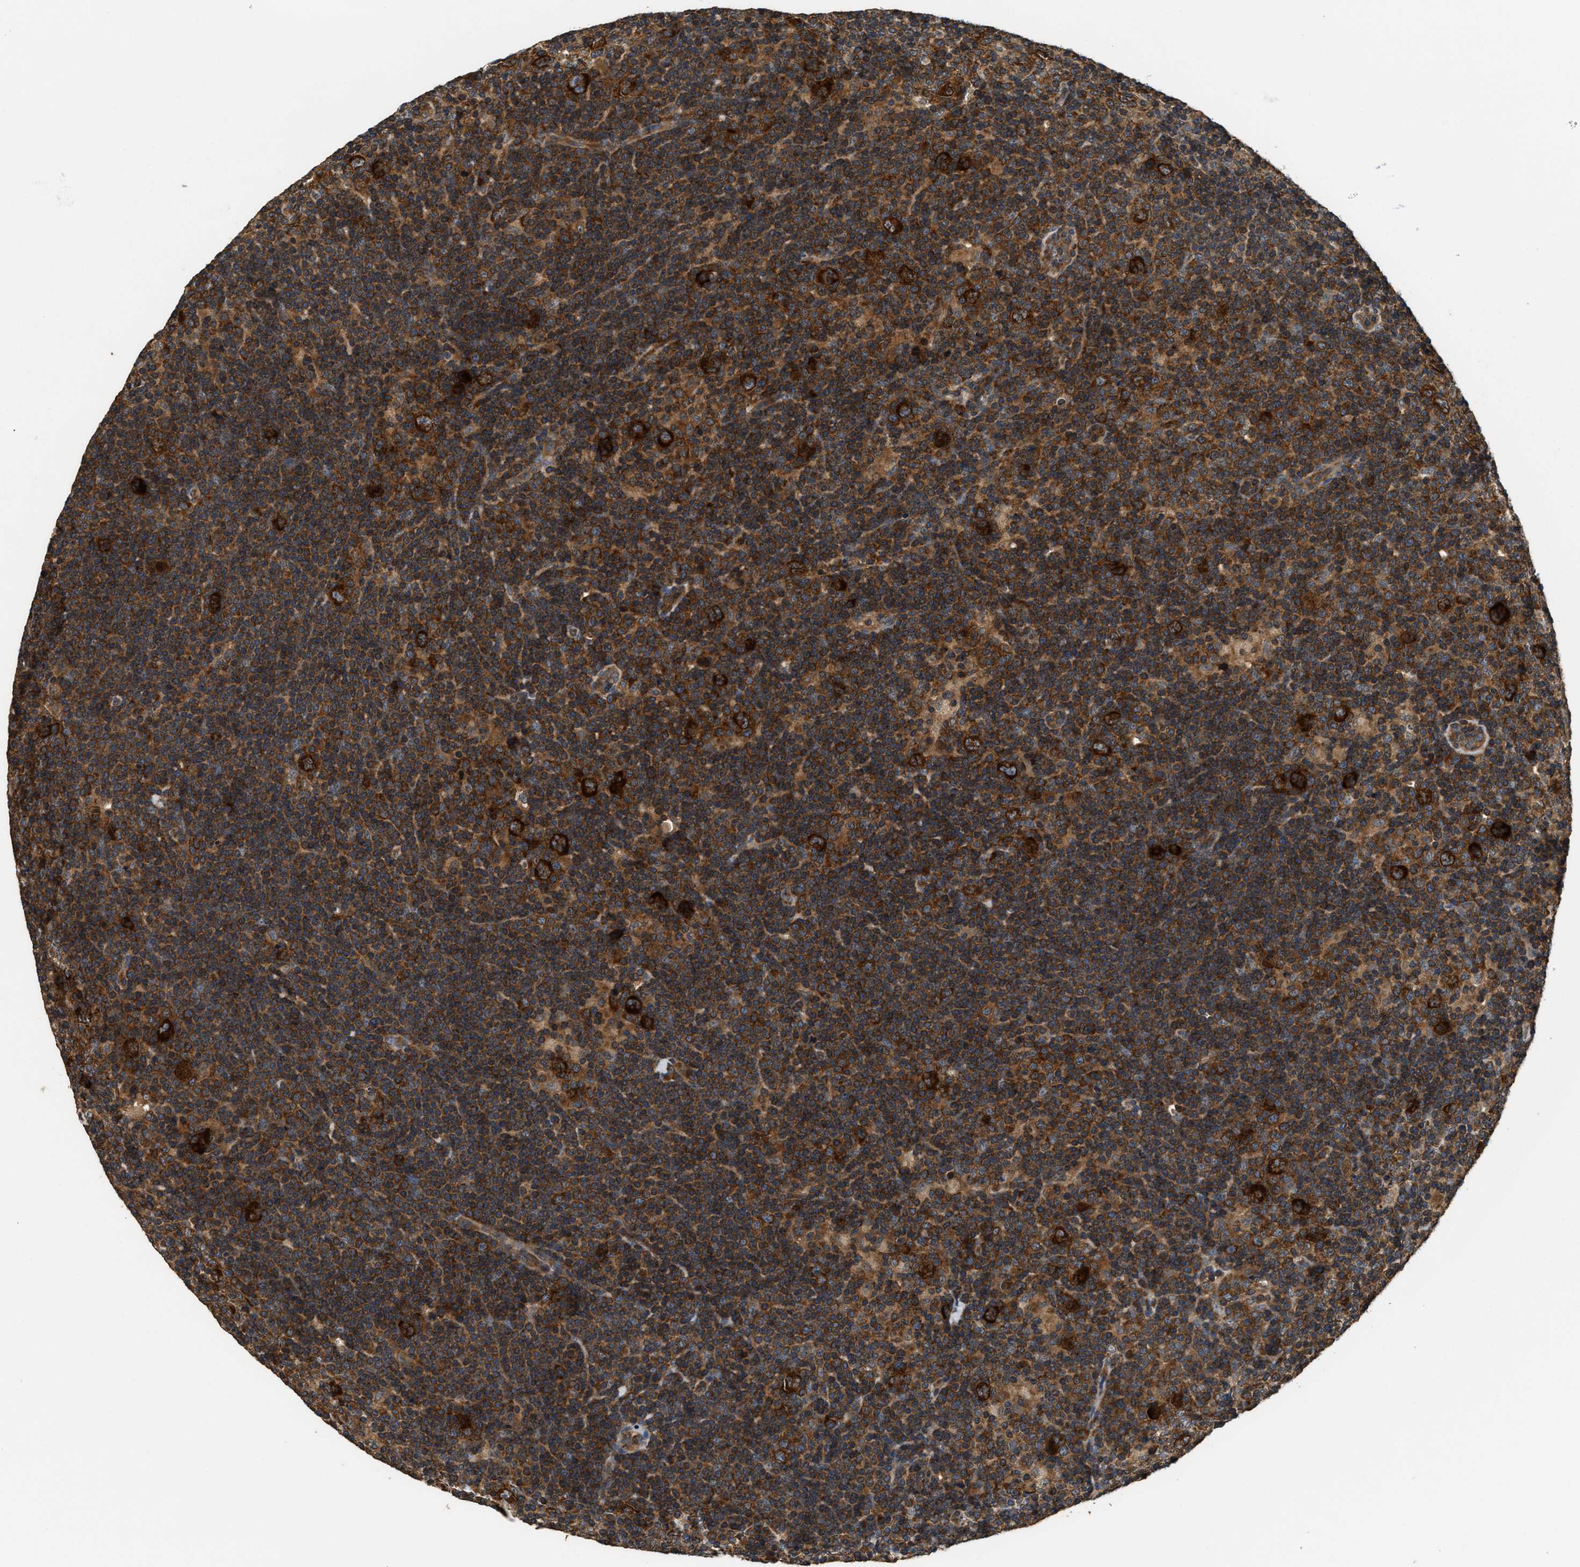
{"staining": {"intensity": "strong", "quantity": ">75%", "location": "cytoplasmic/membranous"}, "tissue": "lymphoma", "cell_type": "Tumor cells", "image_type": "cancer", "snomed": [{"axis": "morphology", "description": "Hodgkin's disease, NOS"}, {"axis": "topography", "description": "Lymph node"}], "caption": "IHC histopathology image of human Hodgkin's disease stained for a protein (brown), which displays high levels of strong cytoplasmic/membranous expression in about >75% of tumor cells.", "gene": "DNAJC2", "patient": {"sex": "female", "age": 57}}